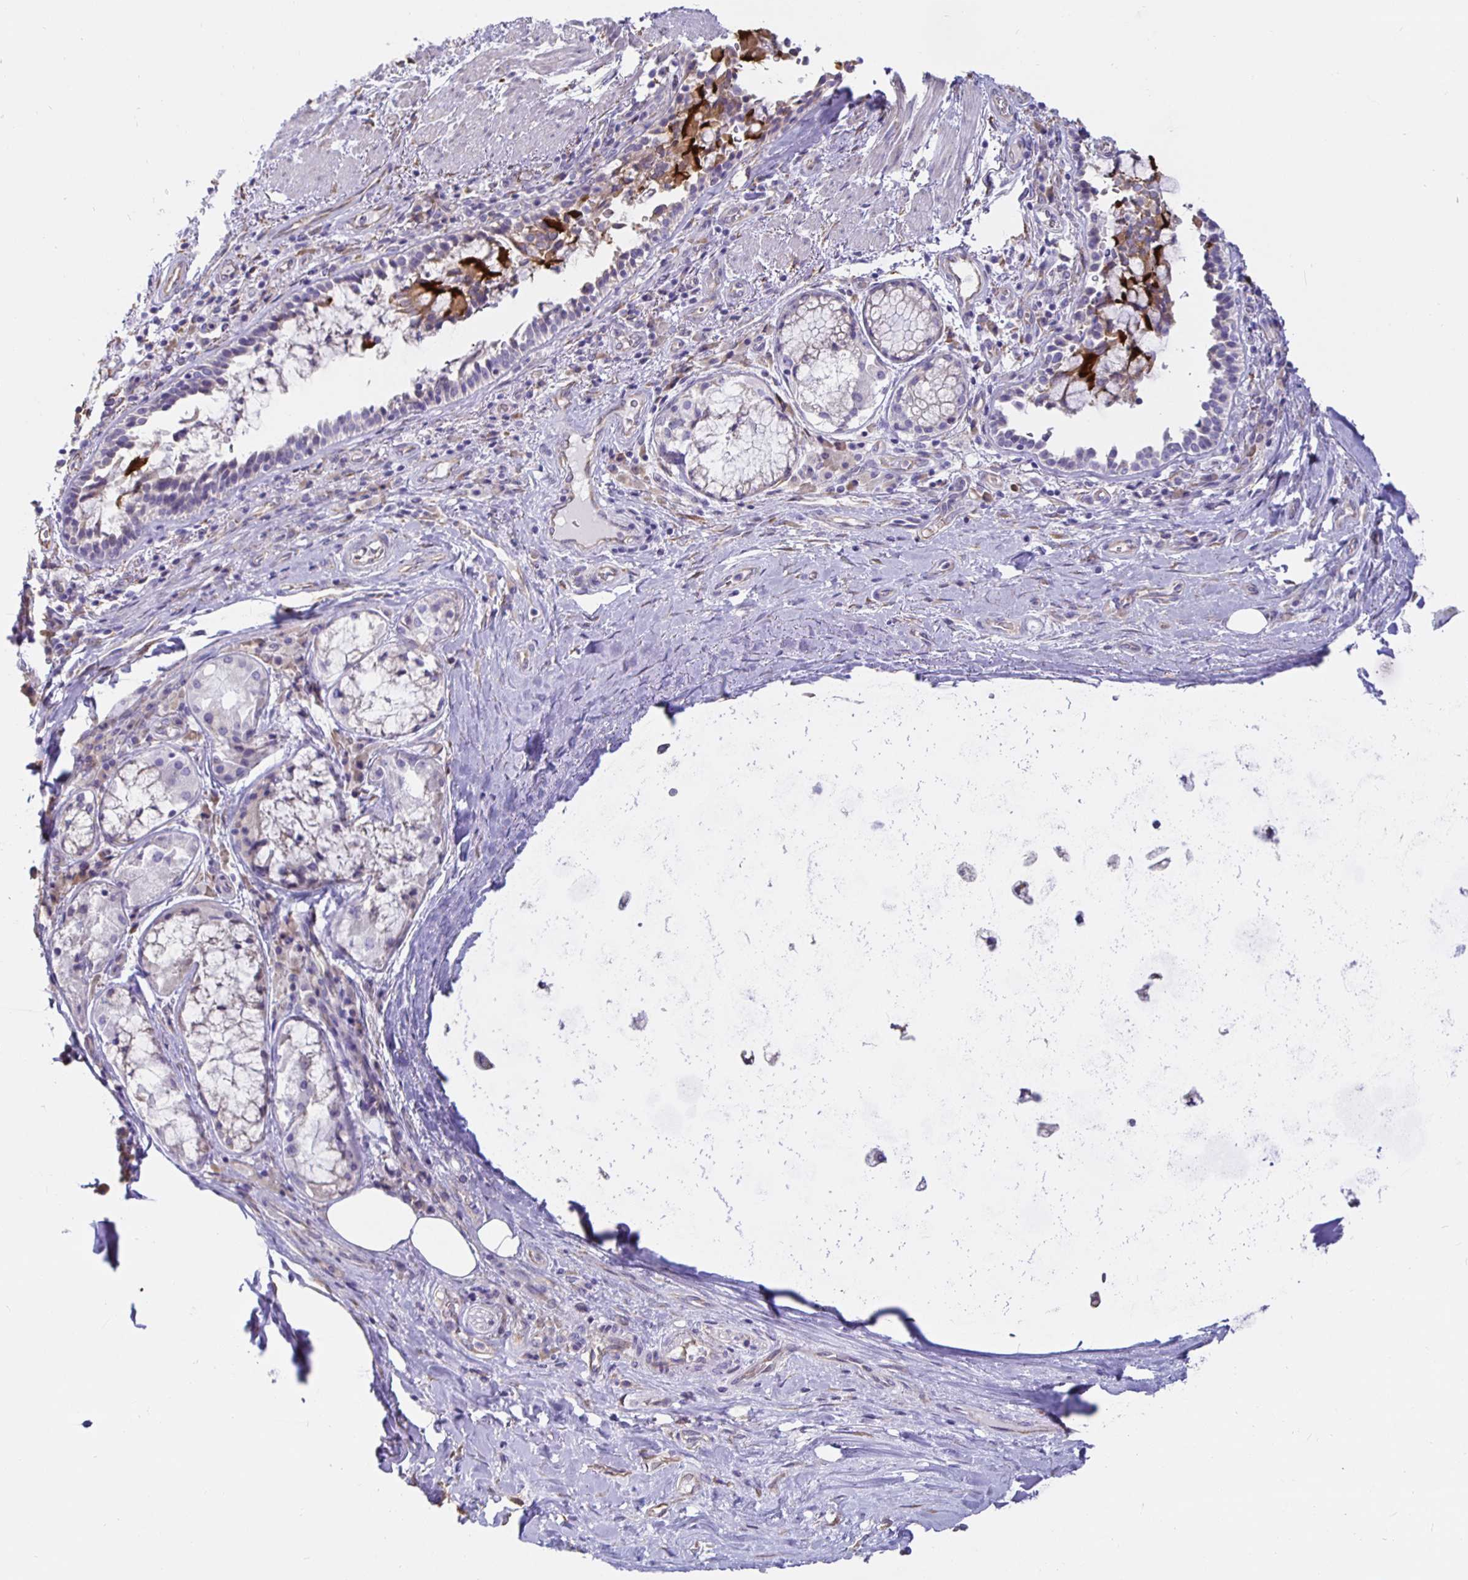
{"staining": {"intensity": "weak", "quantity": "<25%", "location": "cytoplasmic/membranous"}, "tissue": "soft tissue", "cell_type": "Chondrocytes", "image_type": "normal", "snomed": [{"axis": "morphology", "description": "Normal tissue, NOS"}, {"axis": "topography", "description": "Cartilage tissue"}, {"axis": "topography", "description": "Bronchus"}], "caption": "Immunohistochemical staining of unremarkable human soft tissue exhibits no significant positivity in chondrocytes.", "gene": "DNAI2", "patient": {"sex": "male", "age": 64}}